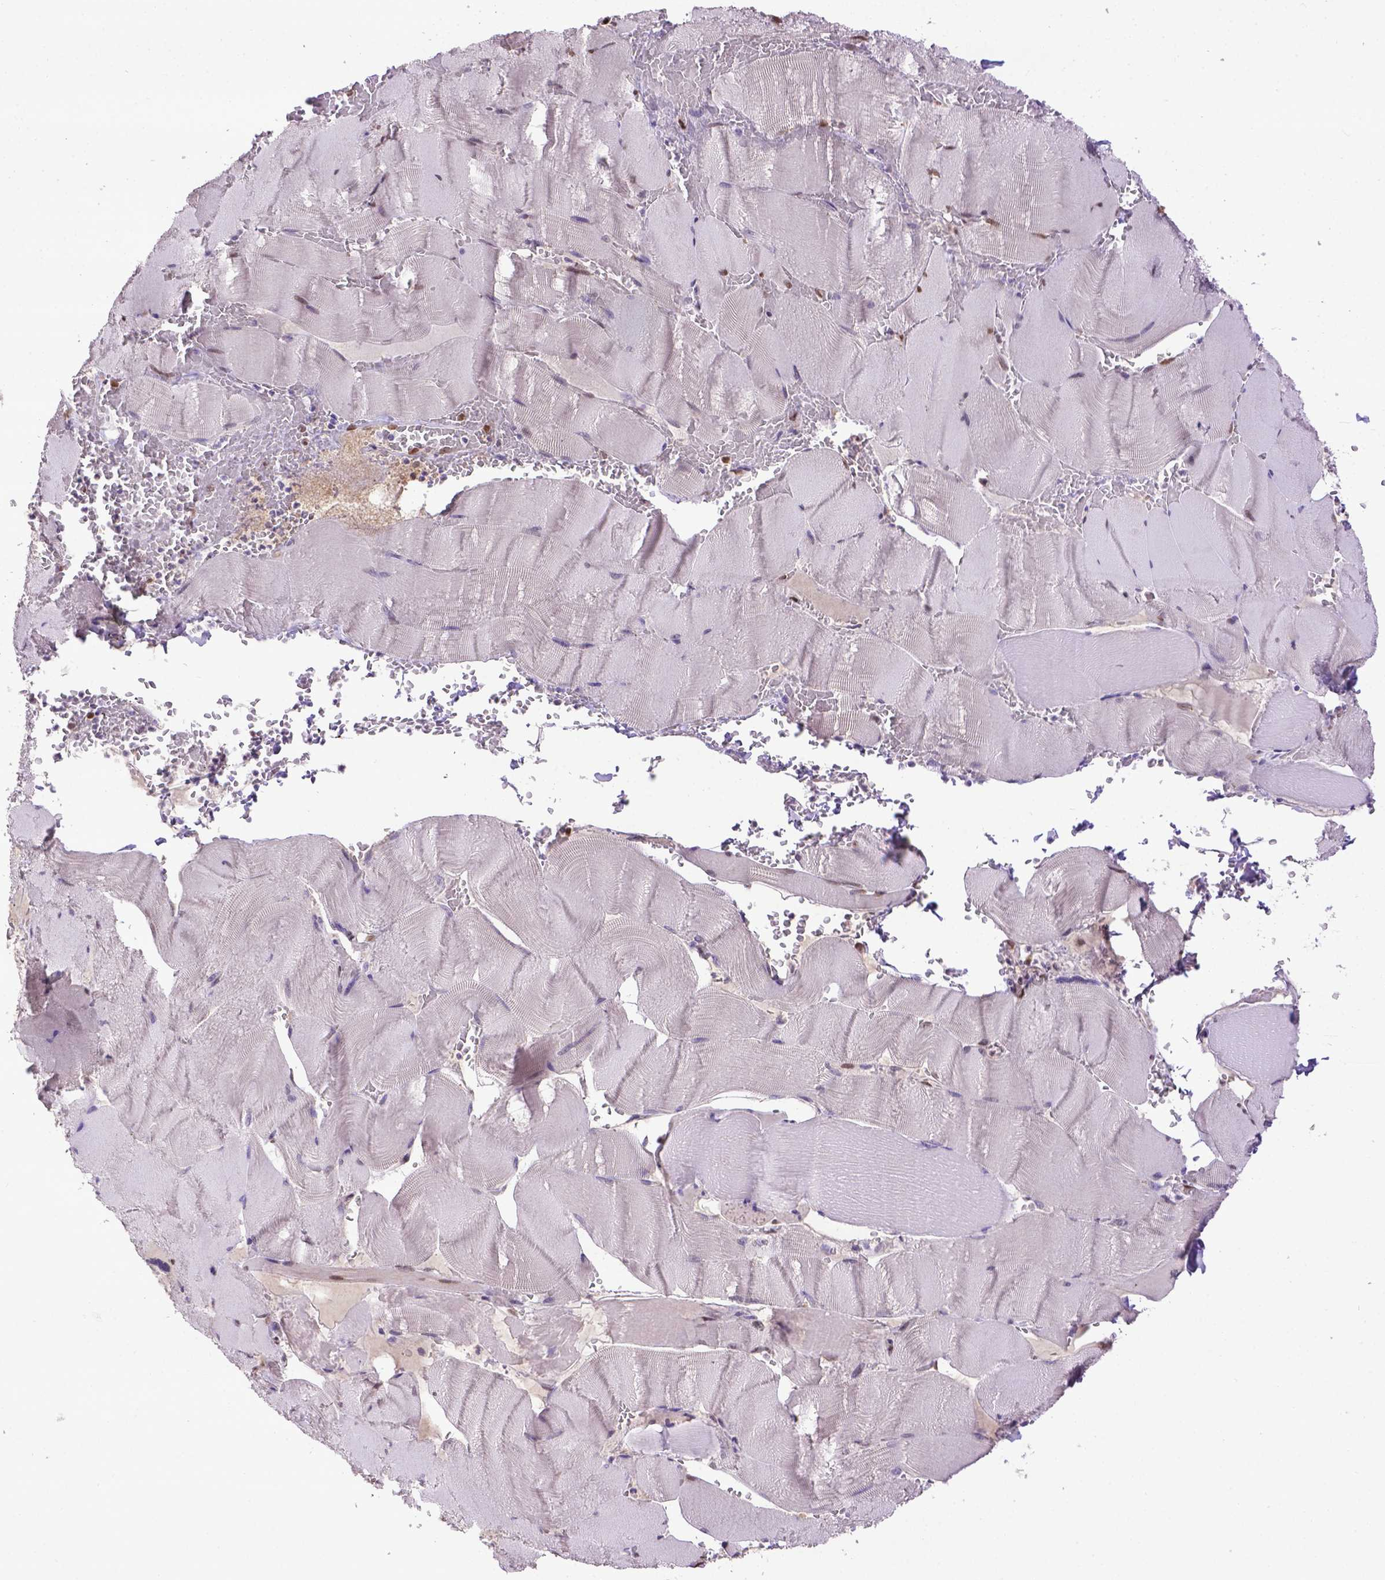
{"staining": {"intensity": "negative", "quantity": "none", "location": "none"}, "tissue": "skeletal muscle", "cell_type": "Myocytes", "image_type": "normal", "snomed": [{"axis": "morphology", "description": "Normal tissue, NOS"}, {"axis": "topography", "description": "Skeletal muscle"}], "caption": "High power microscopy histopathology image of an immunohistochemistry photomicrograph of unremarkable skeletal muscle, revealing no significant staining in myocytes.", "gene": "CDKN1A", "patient": {"sex": "male", "age": 56}}